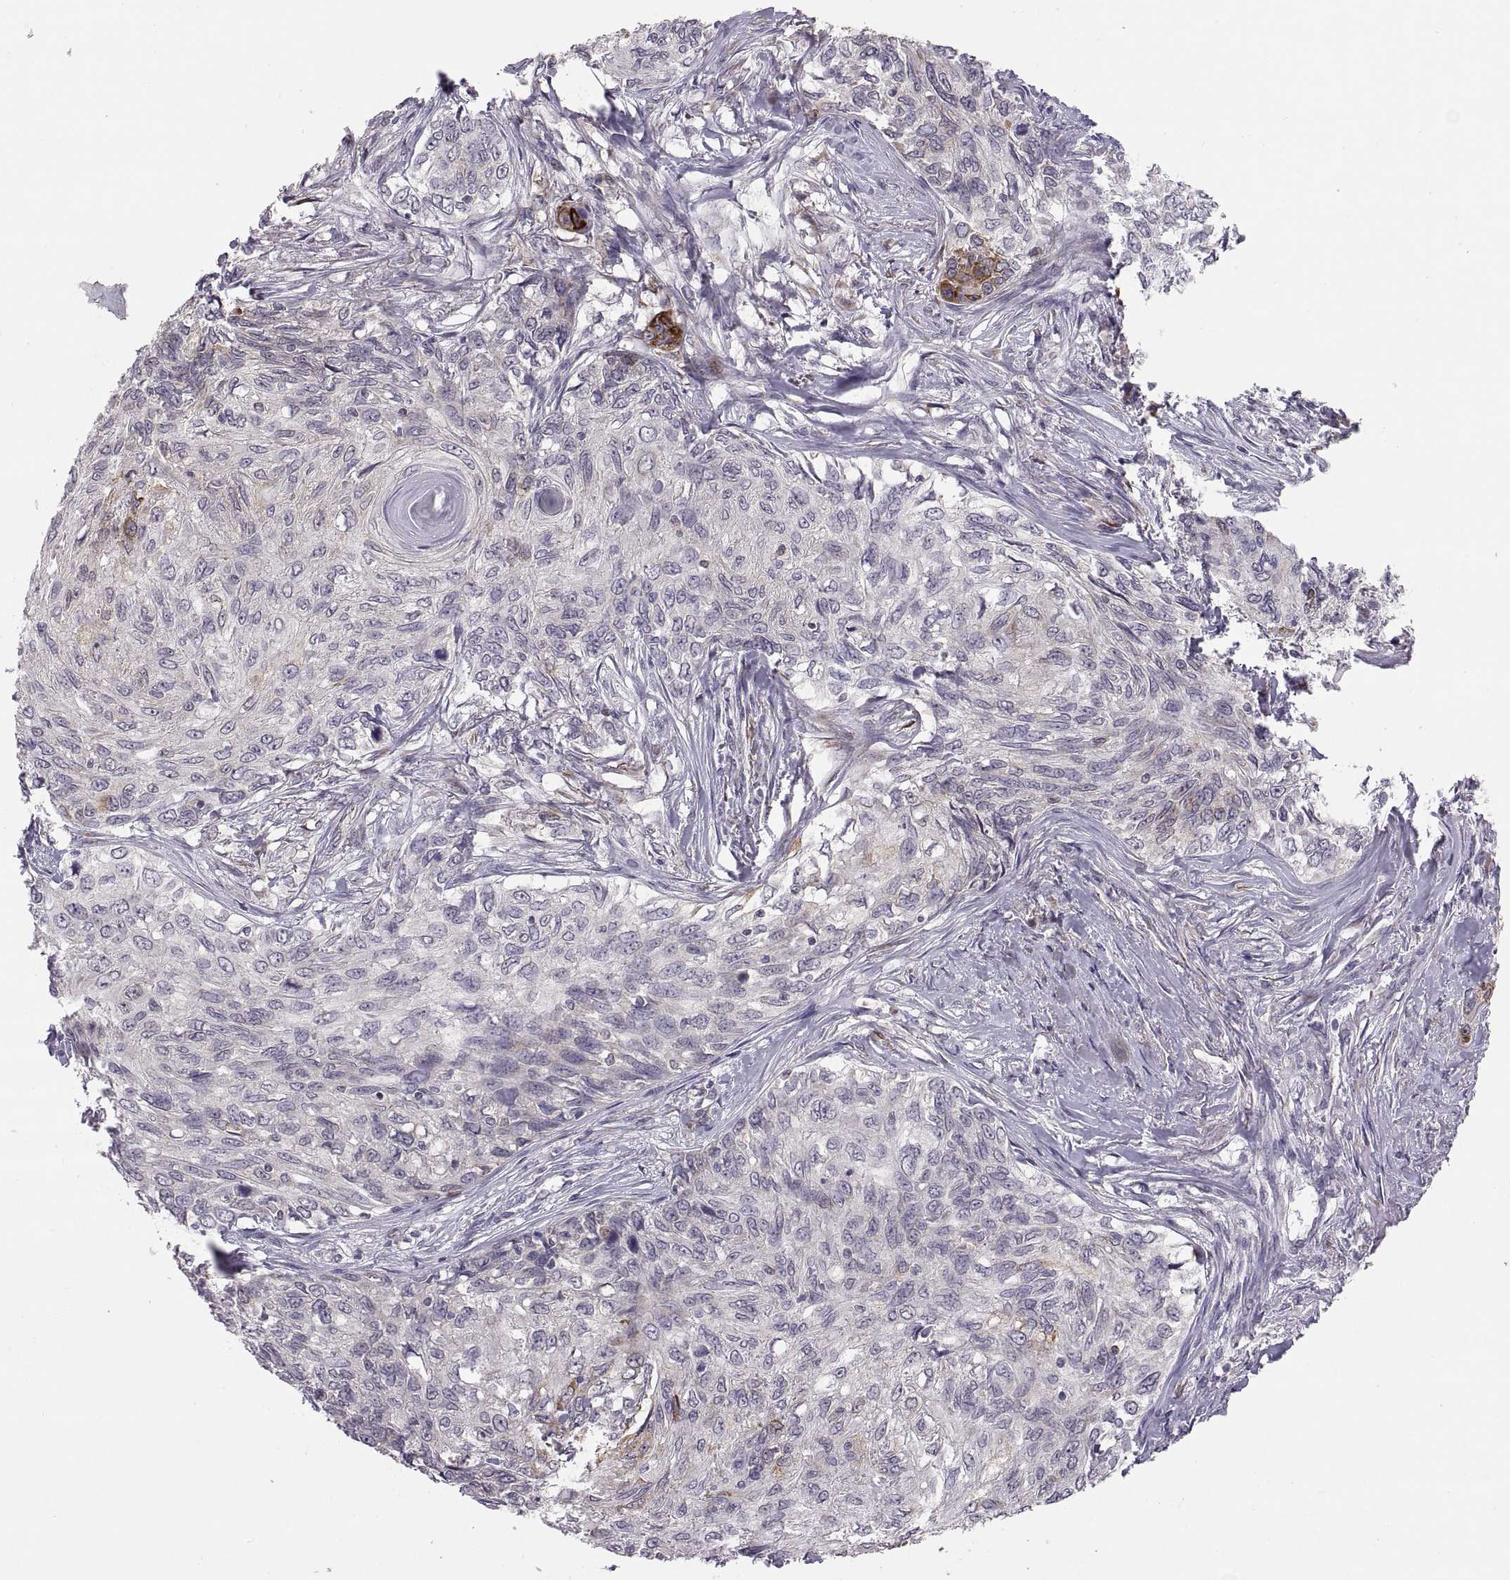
{"staining": {"intensity": "negative", "quantity": "none", "location": "none"}, "tissue": "skin cancer", "cell_type": "Tumor cells", "image_type": "cancer", "snomed": [{"axis": "morphology", "description": "Squamous cell carcinoma, NOS"}, {"axis": "topography", "description": "Skin"}], "caption": "Skin cancer was stained to show a protein in brown. There is no significant positivity in tumor cells. The staining is performed using DAB brown chromogen with nuclei counter-stained in using hematoxylin.", "gene": "HMGCR", "patient": {"sex": "male", "age": 92}}